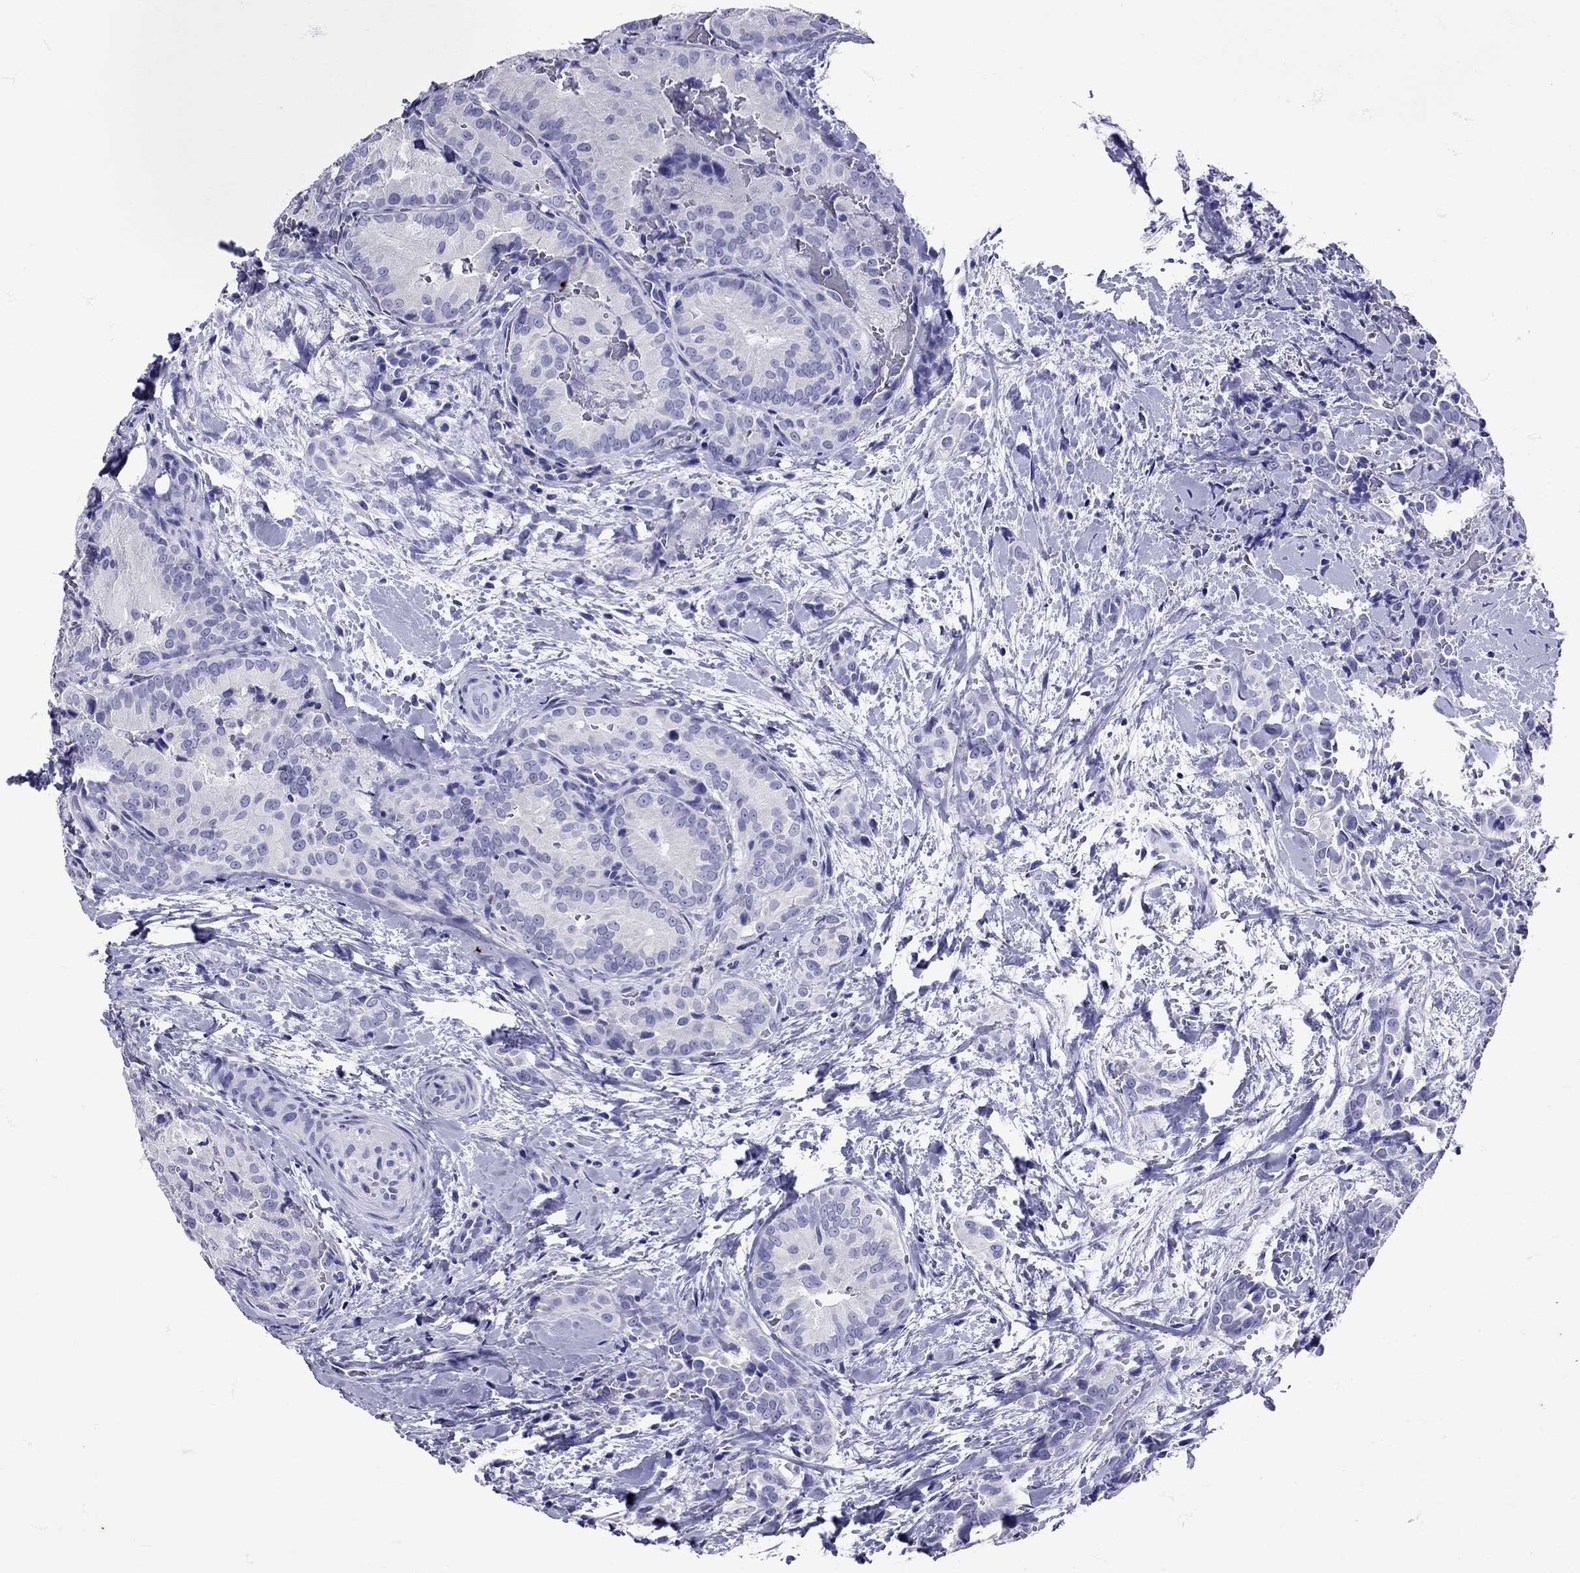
{"staining": {"intensity": "negative", "quantity": "none", "location": "none"}, "tissue": "thyroid cancer", "cell_type": "Tumor cells", "image_type": "cancer", "snomed": [{"axis": "morphology", "description": "Papillary adenocarcinoma, NOS"}, {"axis": "topography", "description": "Thyroid gland"}], "caption": "Thyroid cancer was stained to show a protein in brown. There is no significant expression in tumor cells. The staining is performed using DAB (3,3'-diaminobenzidine) brown chromogen with nuclei counter-stained in using hematoxylin.", "gene": "AVP", "patient": {"sex": "male", "age": 61}}